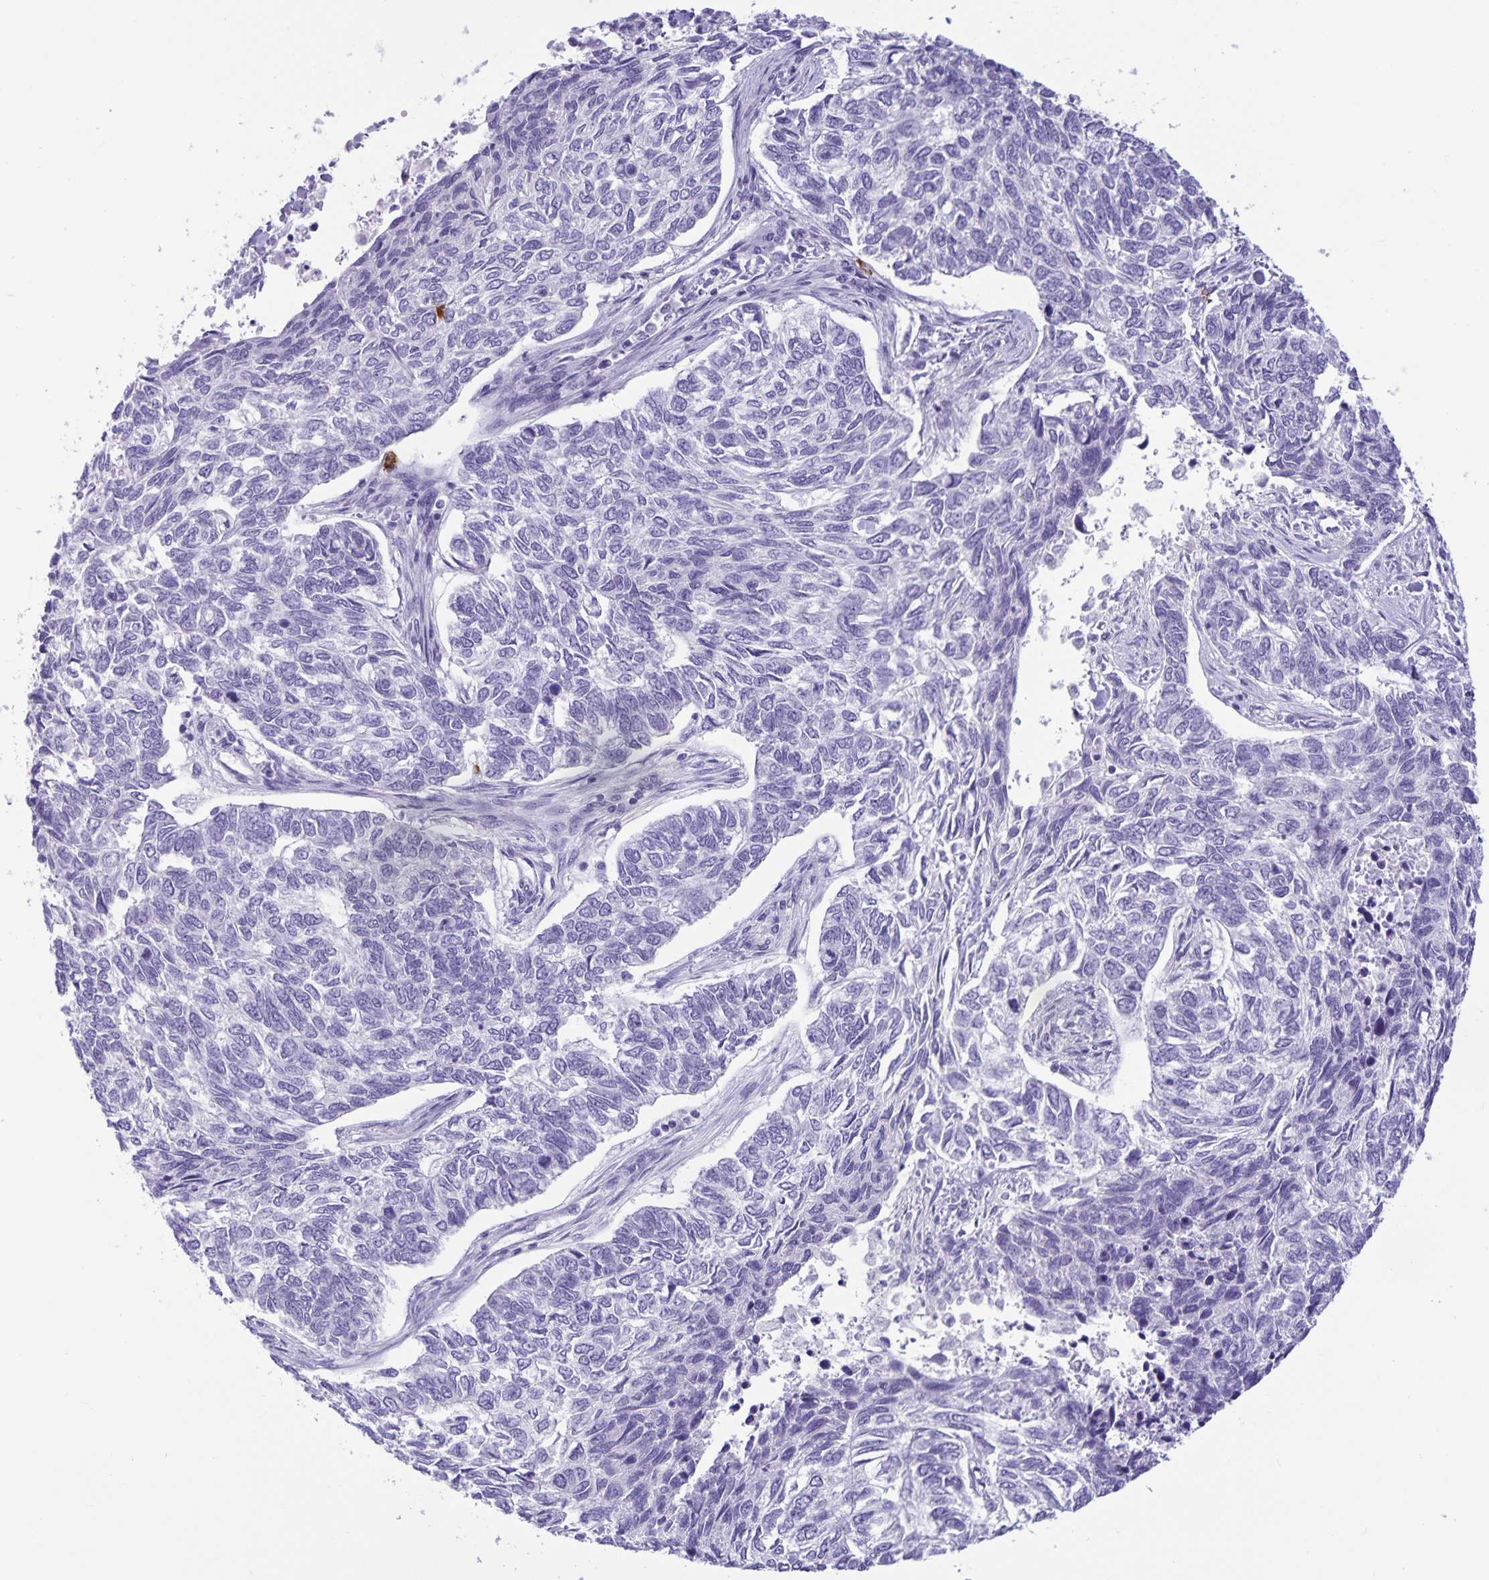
{"staining": {"intensity": "negative", "quantity": "none", "location": "none"}, "tissue": "skin cancer", "cell_type": "Tumor cells", "image_type": "cancer", "snomed": [{"axis": "morphology", "description": "Basal cell carcinoma"}, {"axis": "topography", "description": "Skin"}], "caption": "Immunohistochemistry histopathology image of human basal cell carcinoma (skin) stained for a protein (brown), which demonstrates no positivity in tumor cells.", "gene": "IBTK", "patient": {"sex": "female", "age": 65}}